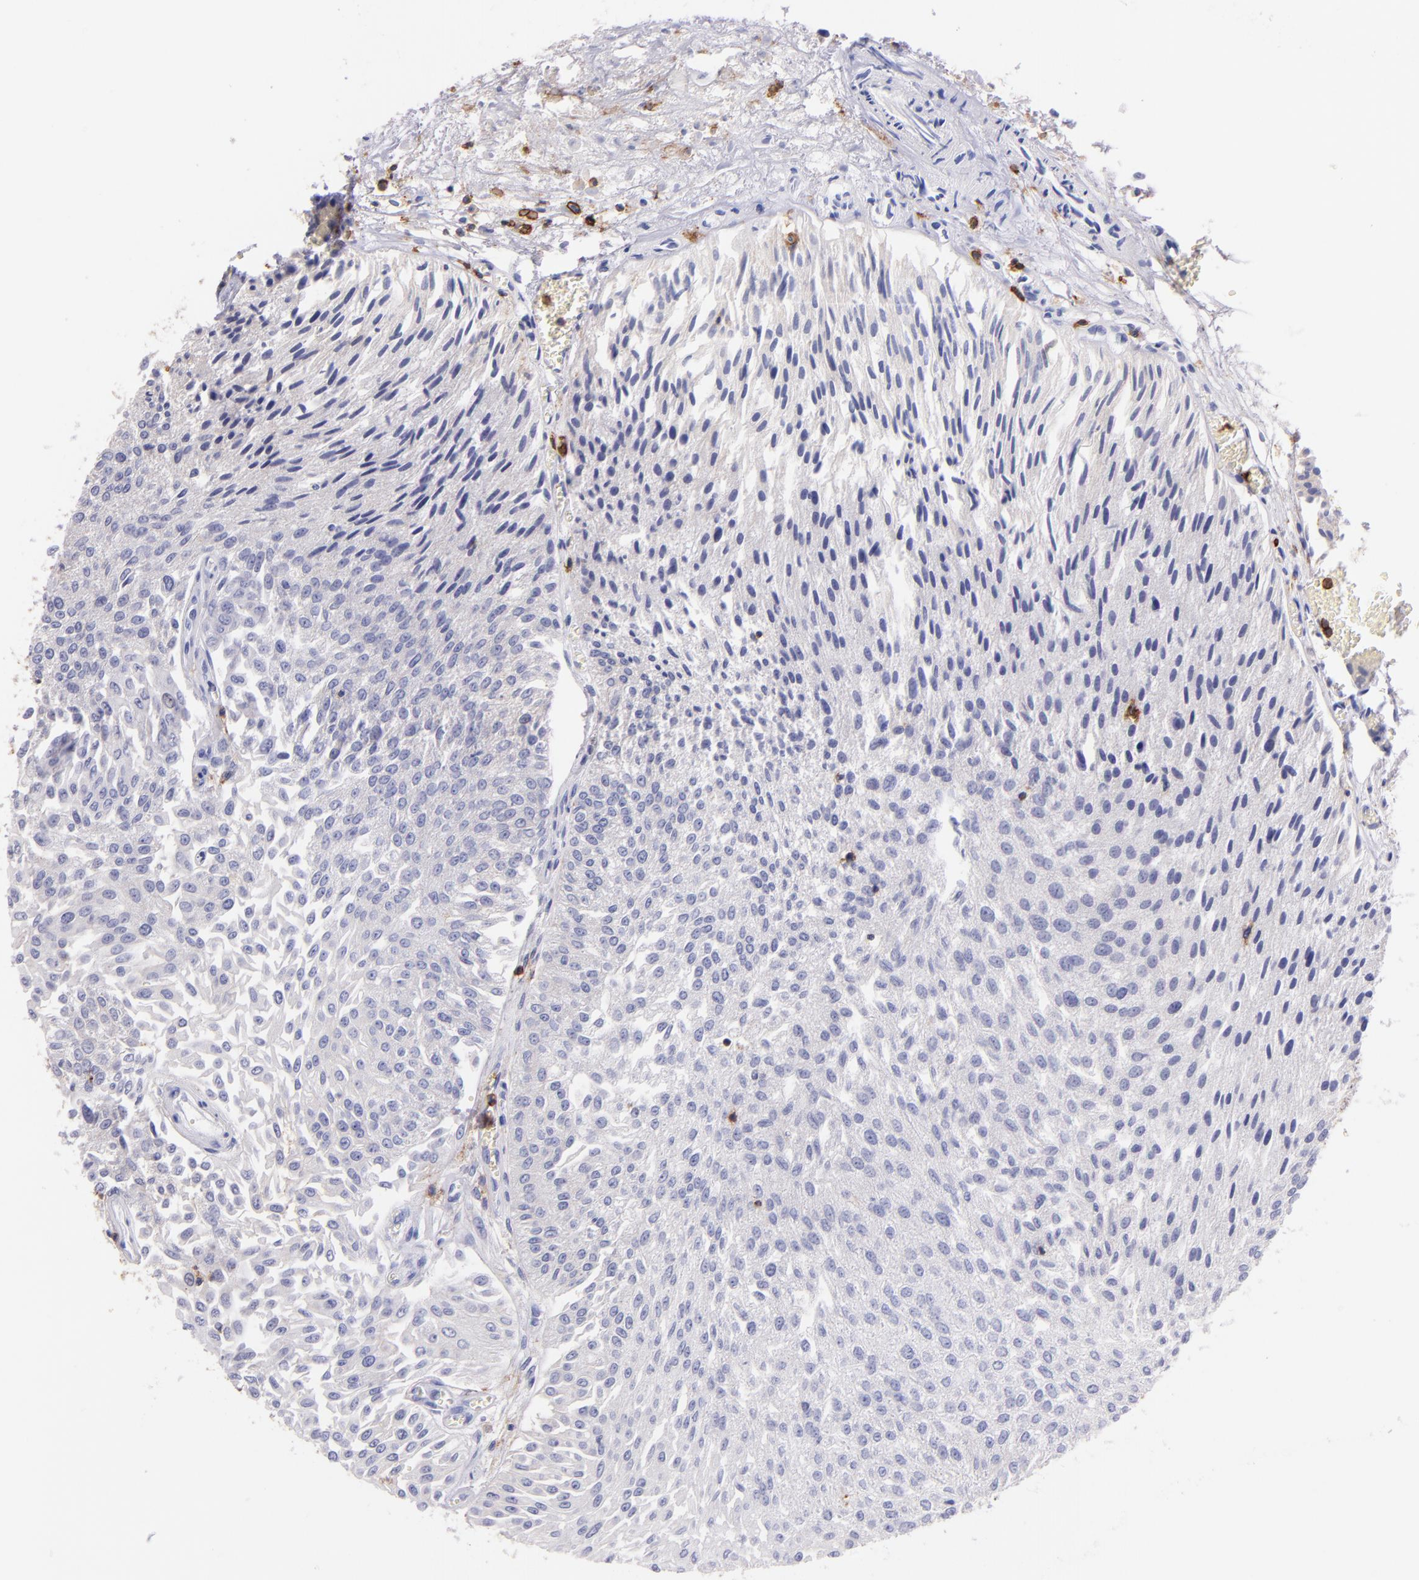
{"staining": {"intensity": "negative", "quantity": "none", "location": "none"}, "tissue": "urothelial cancer", "cell_type": "Tumor cells", "image_type": "cancer", "snomed": [{"axis": "morphology", "description": "Urothelial carcinoma, Low grade"}, {"axis": "topography", "description": "Urinary bladder"}], "caption": "There is no significant expression in tumor cells of urothelial carcinoma (low-grade). The staining is performed using DAB (3,3'-diaminobenzidine) brown chromogen with nuclei counter-stained in using hematoxylin.", "gene": "SPN", "patient": {"sex": "male", "age": 86}}